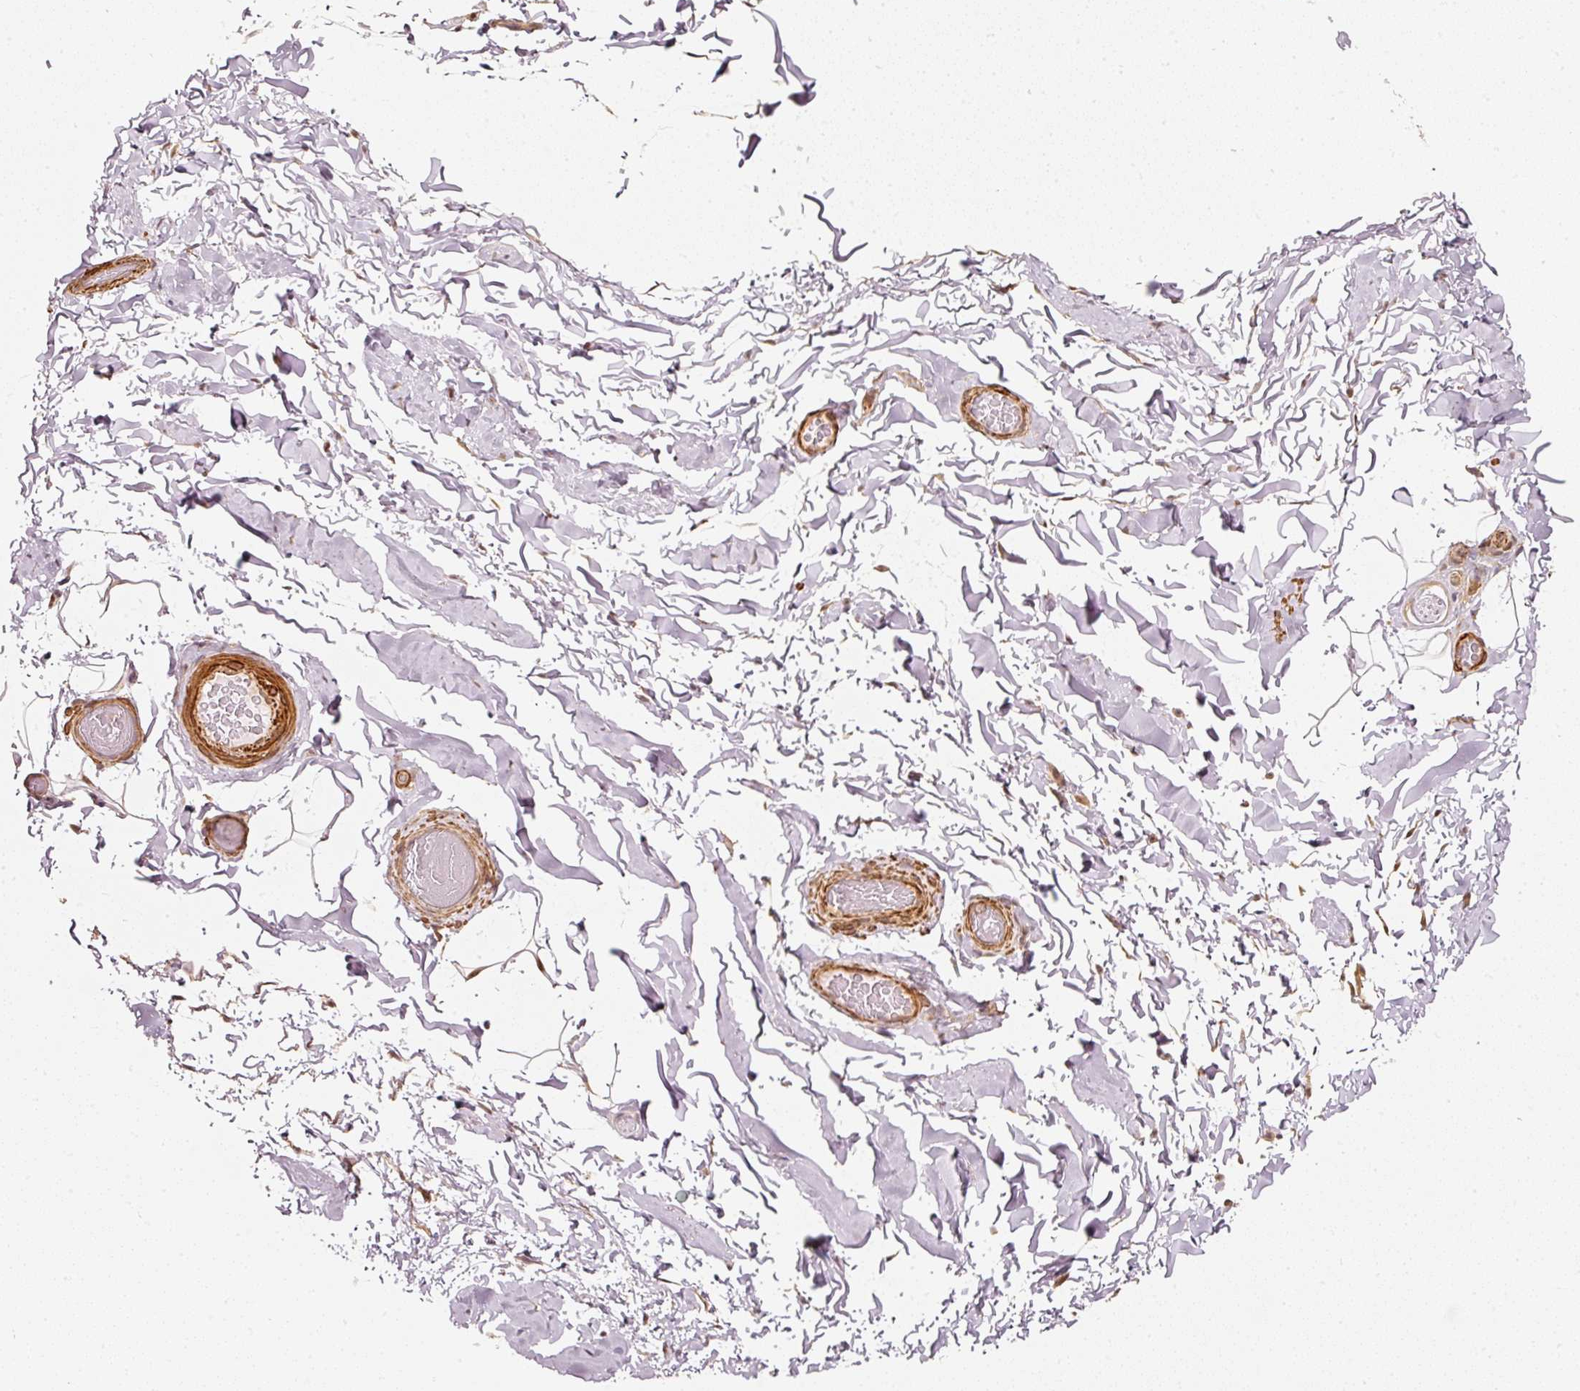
{"staining": {"intensity": "moderate", "quantity": ">75%", "location": "cytoplasmic/membranous,nuclear"}, "tissue": "adipose tissue", "cell_type": "Adipocytes", "image_type": "normal", "snomed": [{"axis": "morphology", "description": "Normal tissue, NOS"}, {"axis": "topography", "description": "Soft tissue"}, {"axis": "topography", "description": "Adipose tissue"}, {"axis": "topography", "description": "Vascular tissue"}, {"axis": "topography", "description": "Peripheral nerve tissue"}], "caption": "Brown immunohistochemical staining in unremarkable adipose tissue displays moderate cytoplasmic/membranous,nuclear expression in approximately >75% of adipocytes.", "gene": "PSMD1", "patient": {"sex": "male", "age": 46}}